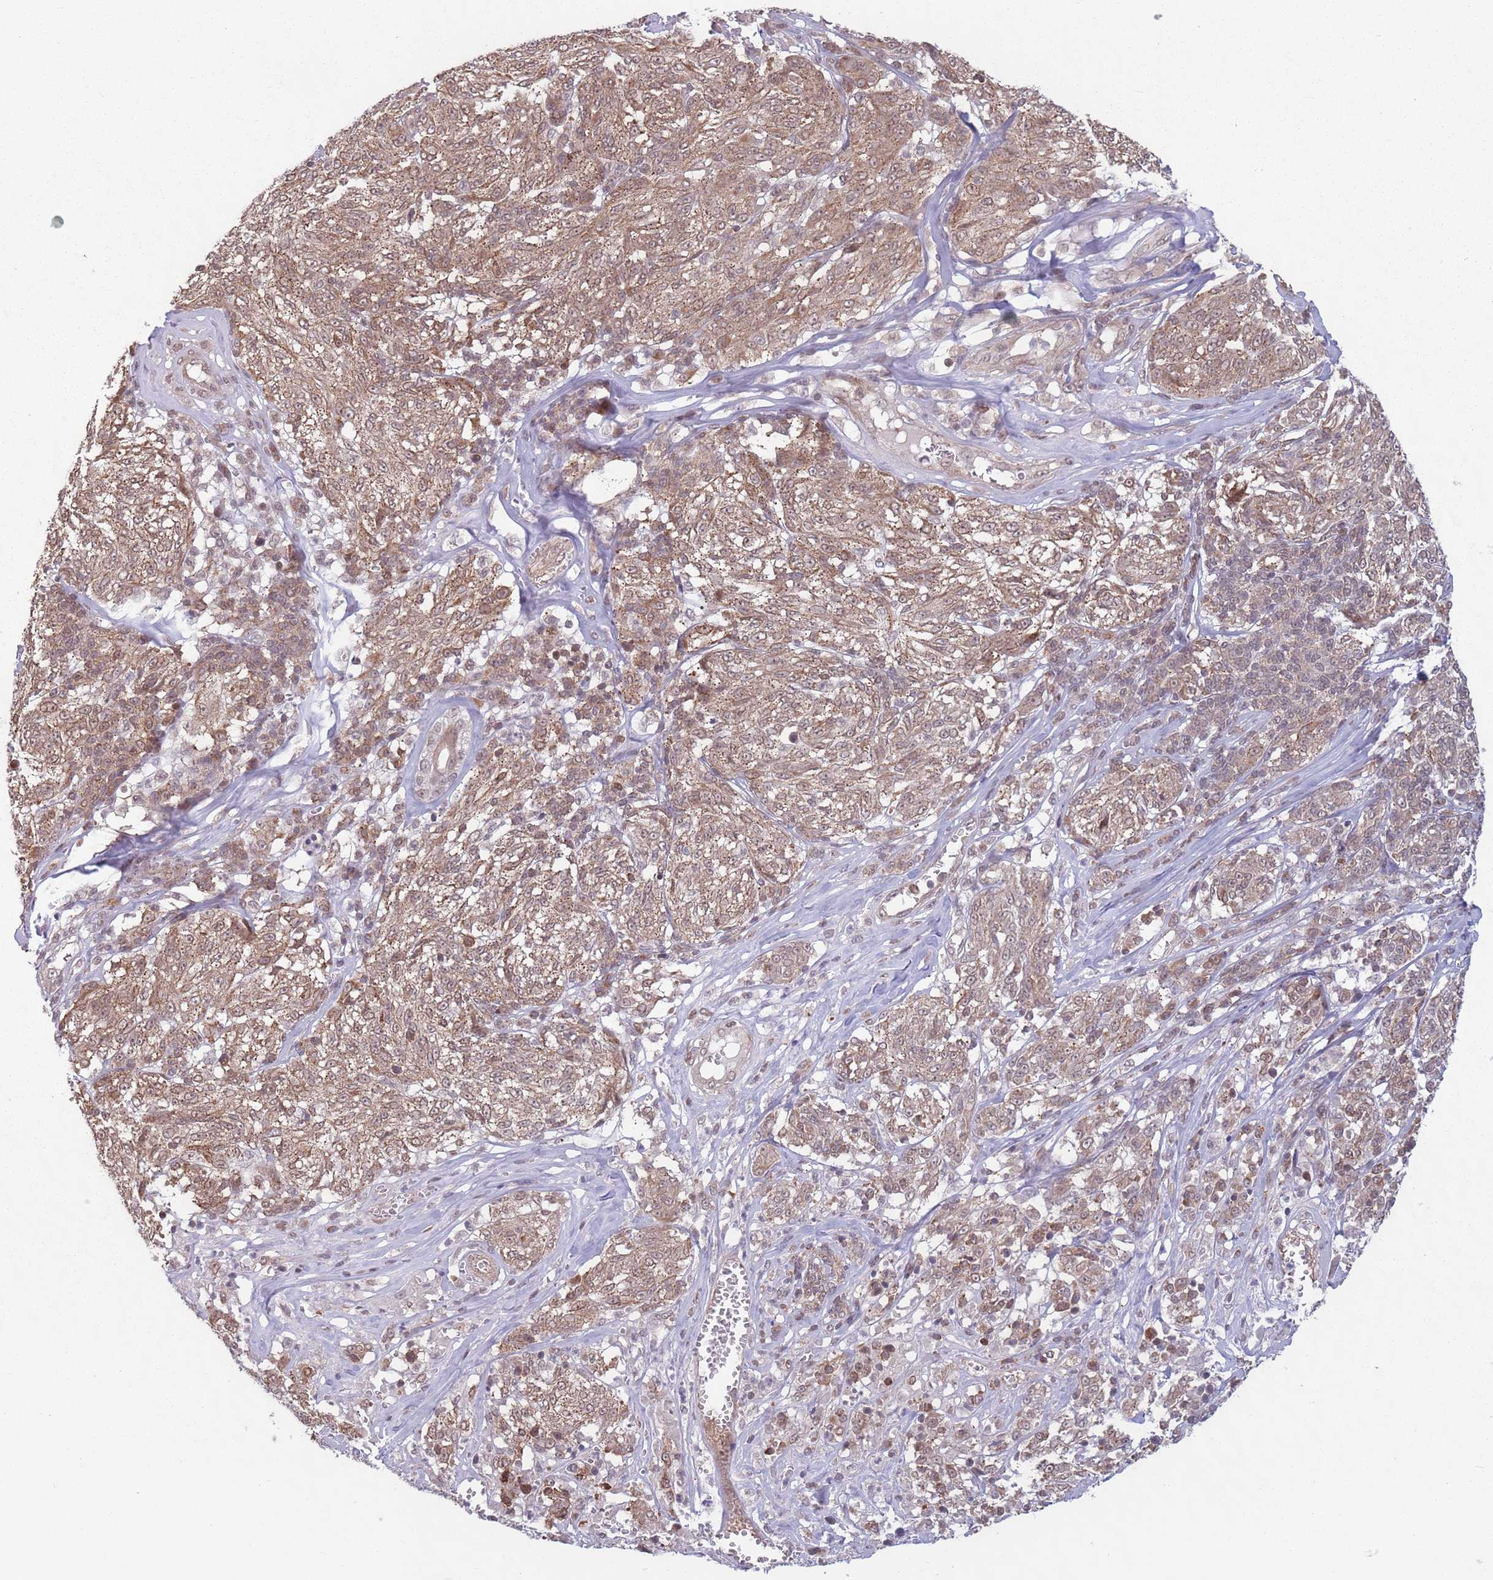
{"staining": {"intensity": "moderate", "quantity": ">75%", "location": "cytoplasmic/membranous,nuclear"}, "tissue": "melanoma", "cell_type": "Tumor cells", "image_type": "cancer", "snomed": [{"axis": "morphology", "description": "Malignant melanoma, NOS"}, {"axis": "topography", "description": "Skin"}], "caption": "About >75% of tumor cells in melanoma reveal moderate cytoplasmic/membranous and nuclear protein staining as visualized by brown immunohistochemical staining.", "gene": "CCDC154", "patient": {"sex": "female", "age": 63}}